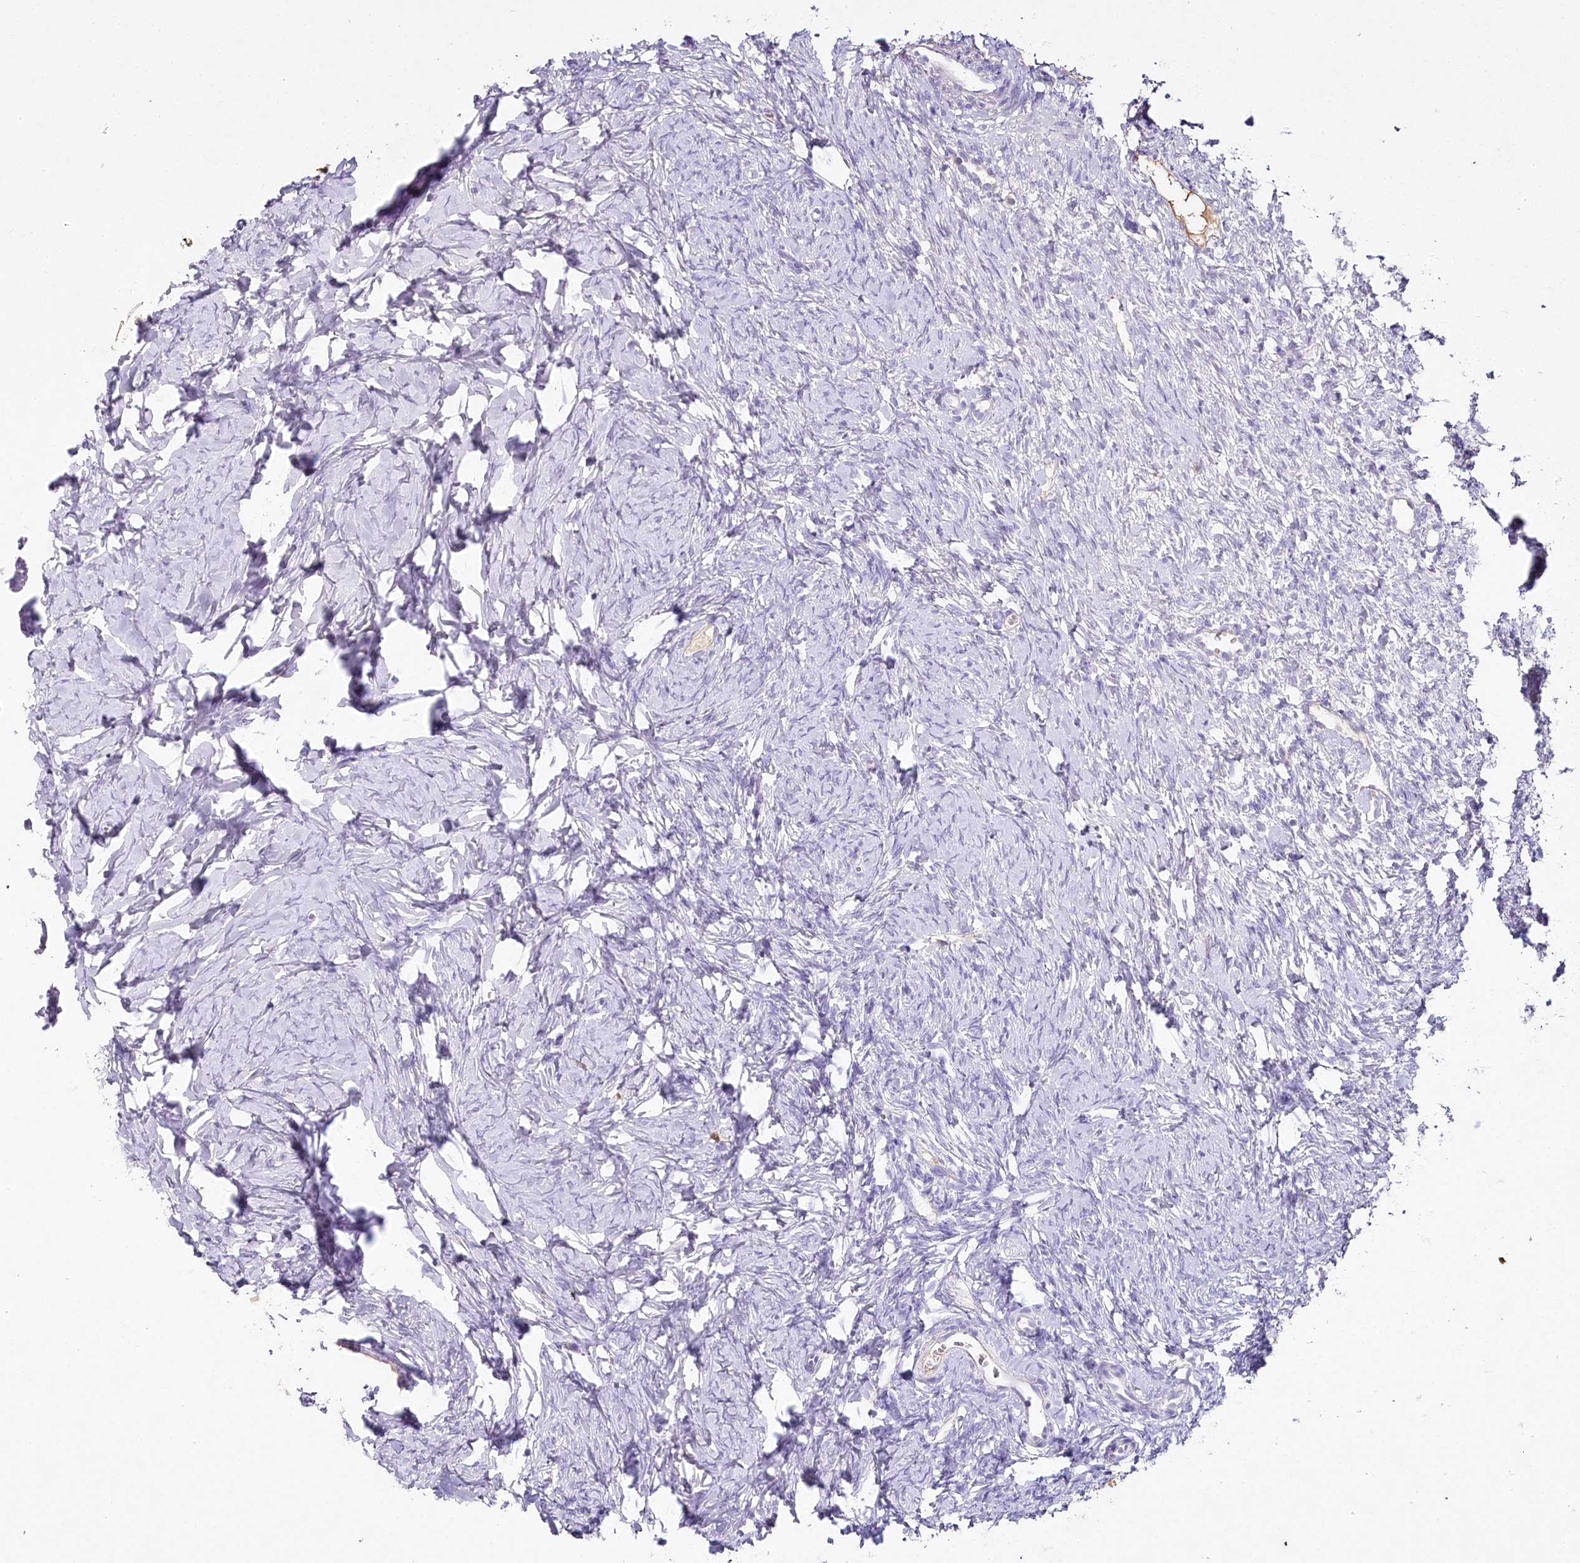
{"staining": {"intensity": "negative", "quantity": "none", "location": "none"}, "tissue": "ovary", "cell_type": "Ovarian stroma cells", "image_type": "normal", "snomed": [{"axis": "morphology", "description": "Normal tissue, NOS"}, {"axis": "topography", "description": "Ovary"}], "caption": "Image shows no protein positivity in ovarian stroma cells of unremarkable ovary. (Stains: DAB (3,3'-diaminobenzidine) immunohistochemistry with hematoxylin counter stain, Microscopy: brightfield microscopy at high magnification).", "gene": "HPD", "patient": {"sex": "female", "age": 51}}